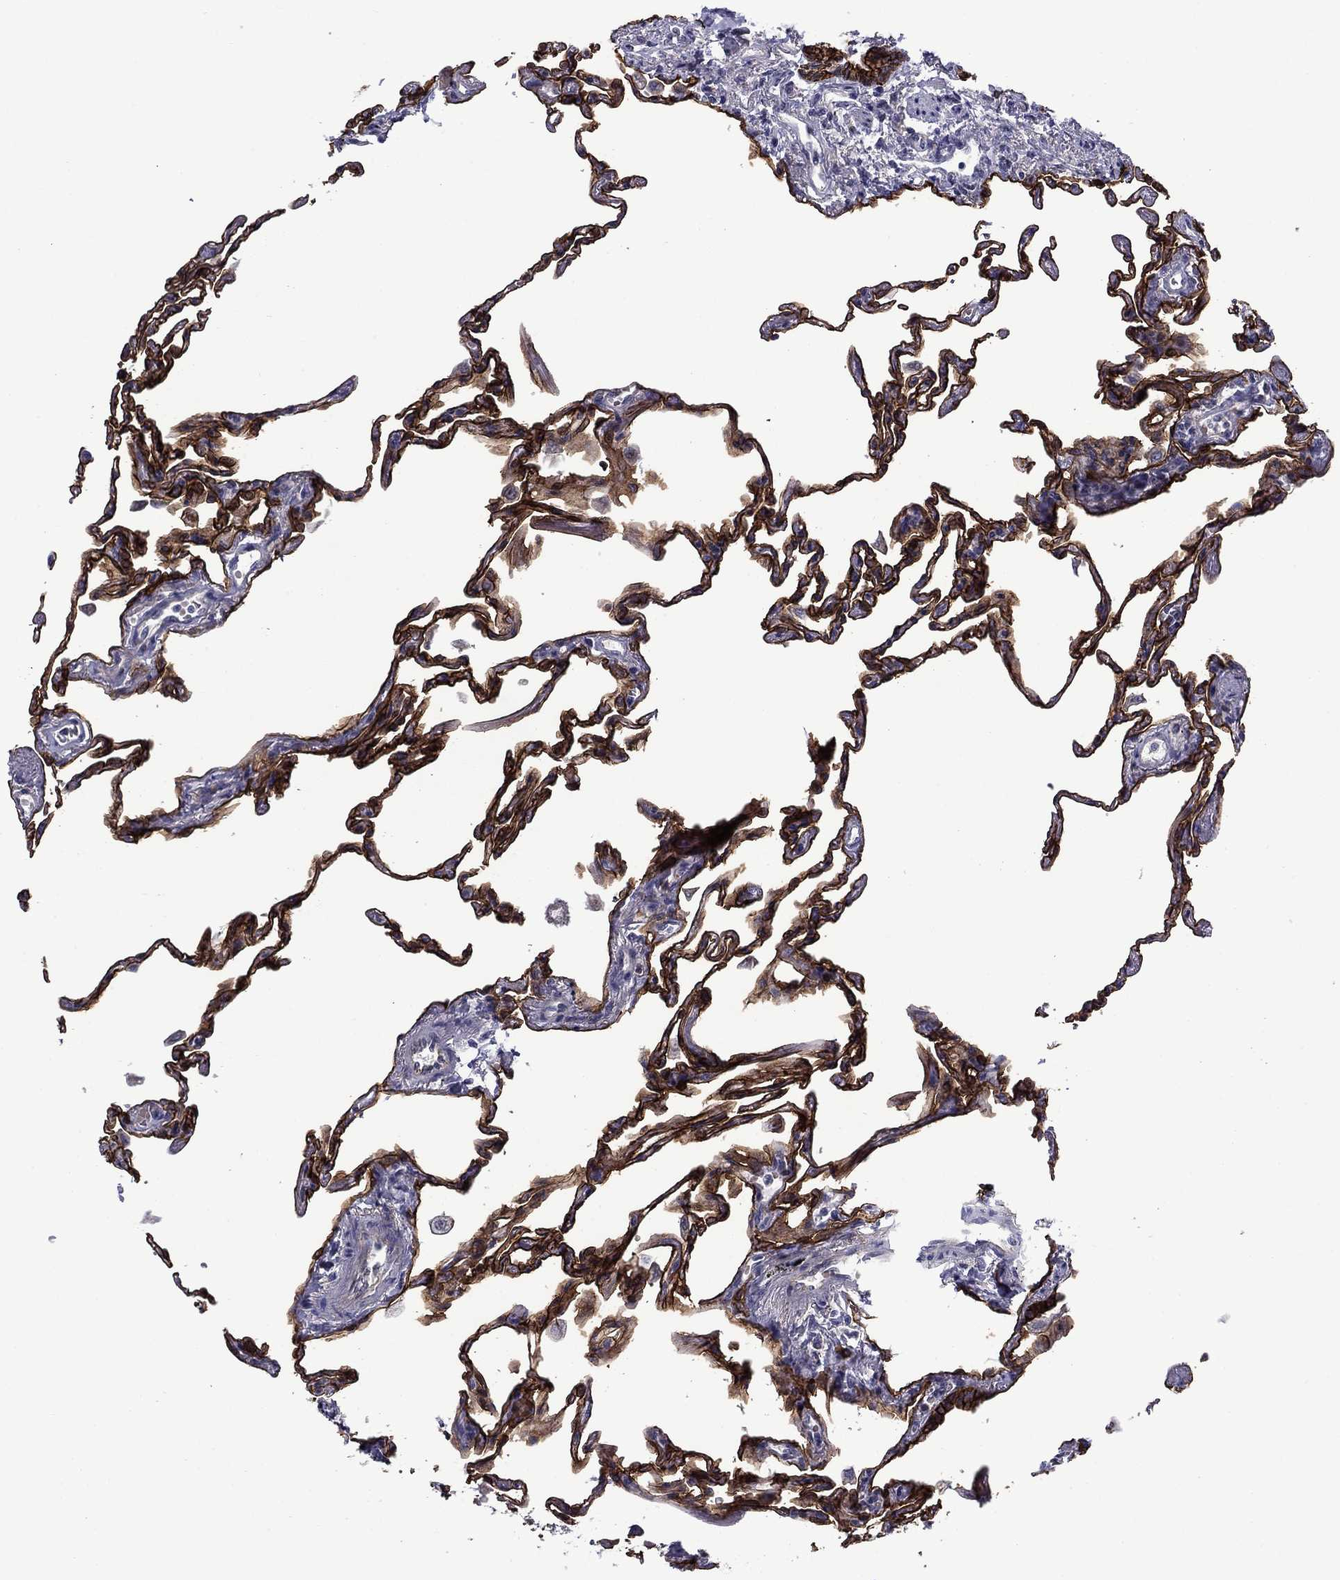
{"staining": {"intensity": "strong", "quantity": ">75%", "location": "cytoplasmic/membranous"}, "tissue": "lung", "cell_type": "Alveolar cells", "image_type": "normal", "snomed": [{"axis": "morphology", "description": "Normal tissue, NOS"}, {"axis": "topography", "description": "Lung"}], "caption": "DAB immunohistochemical staining of normal lung displays strong cytoplasmic/membranous protein positivity in about >75% of alveolar cells.", "gene": "LMO7", "patient": {"sex": "female", "age": 57}}